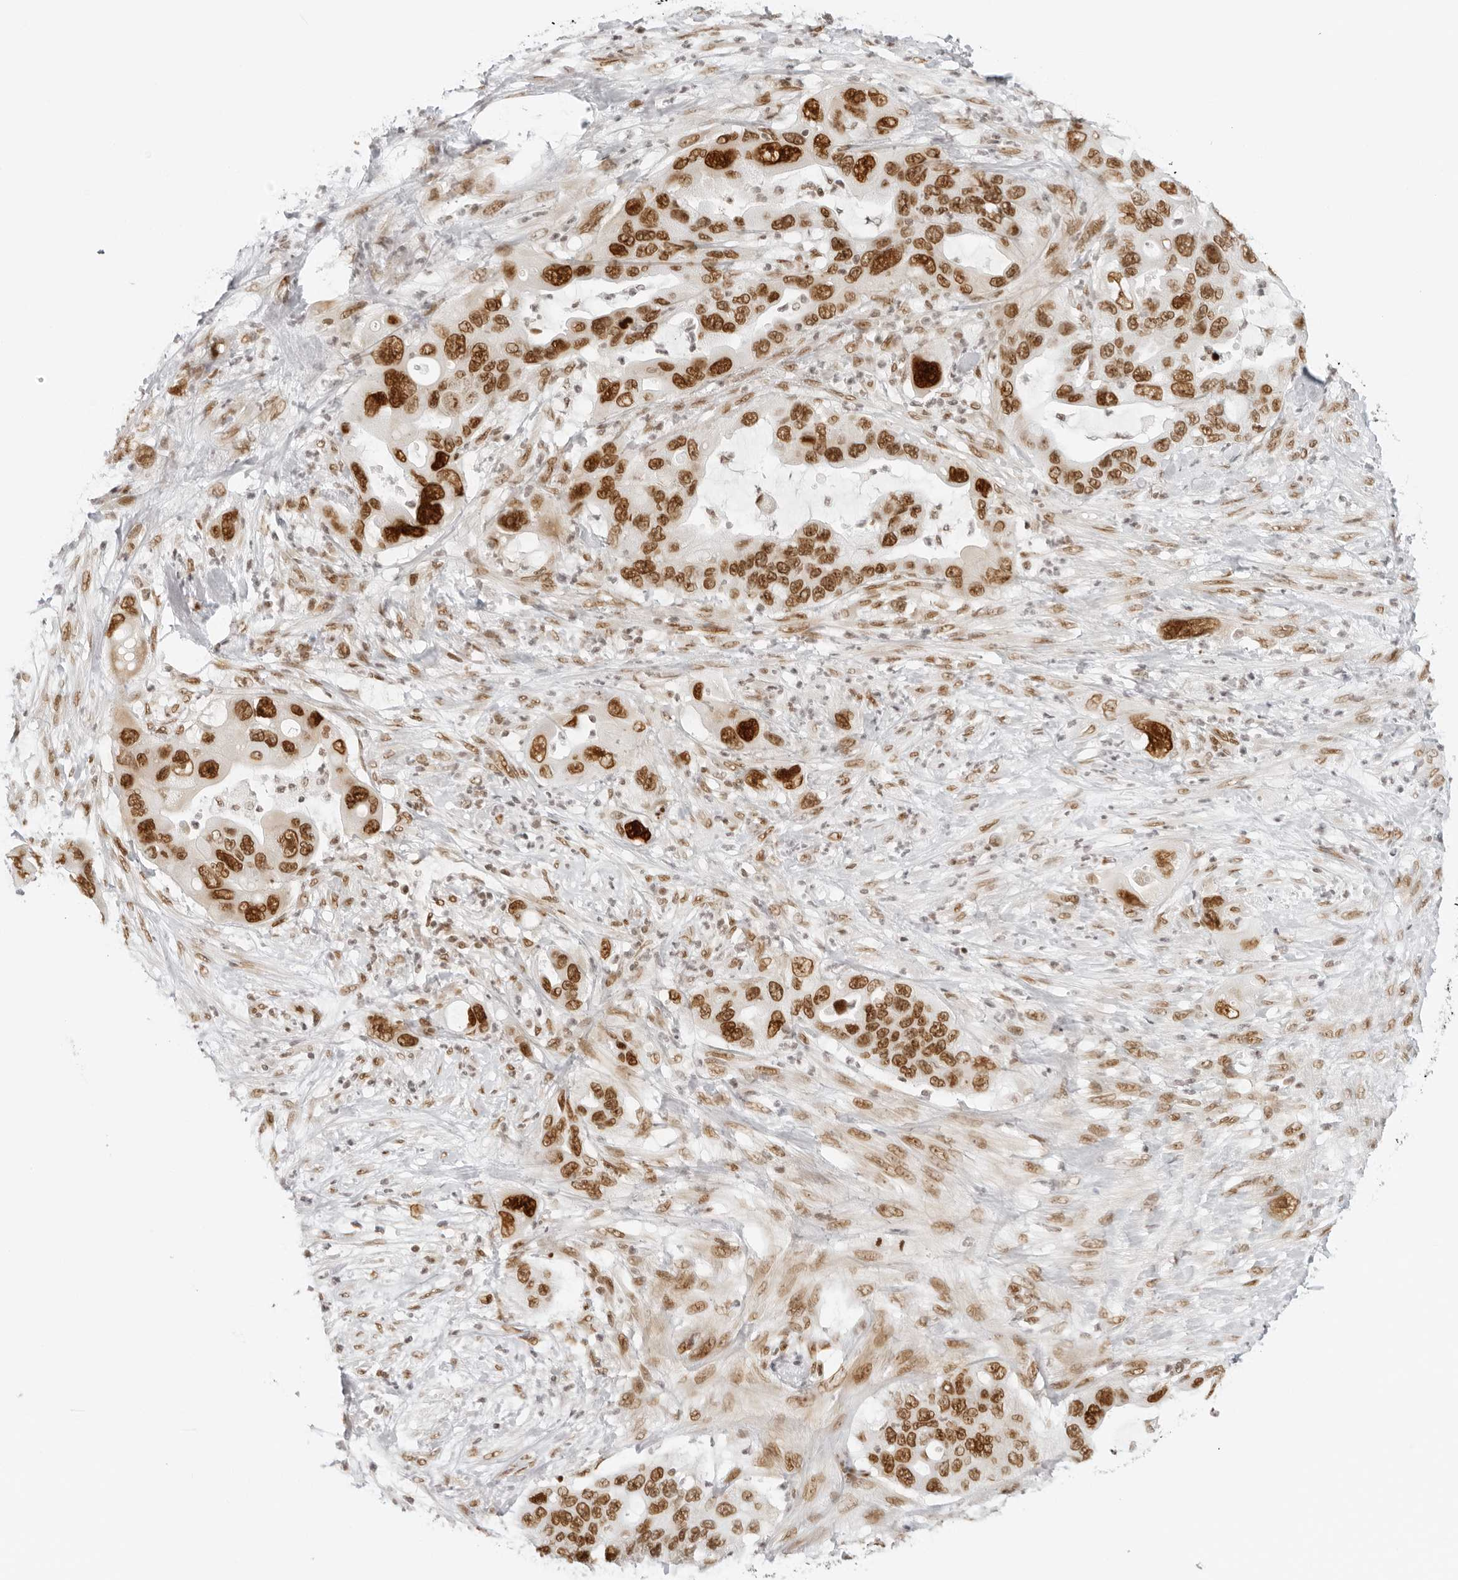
{"staining": {"intensity": "strong", "quantity": ">75%", "location": "nuclear"}, "tissue": "pancreatic cancer", "cell_type": "Tumor cells", "image_type": "cancer", "snomed": [{"axis": "morphology", "description": "Adenocarcinoma, NOS"}, {"axis": "topography", "description": "Pancreas"}], "caption": "Human pancreatic cancer (adenocarcinoma) stained with a brown dye exhibits strong nuclear positive expression in approximately >75% of tumor cells.", "gene": "RCC1", "patient": {"sex": "female", "age": 71}}